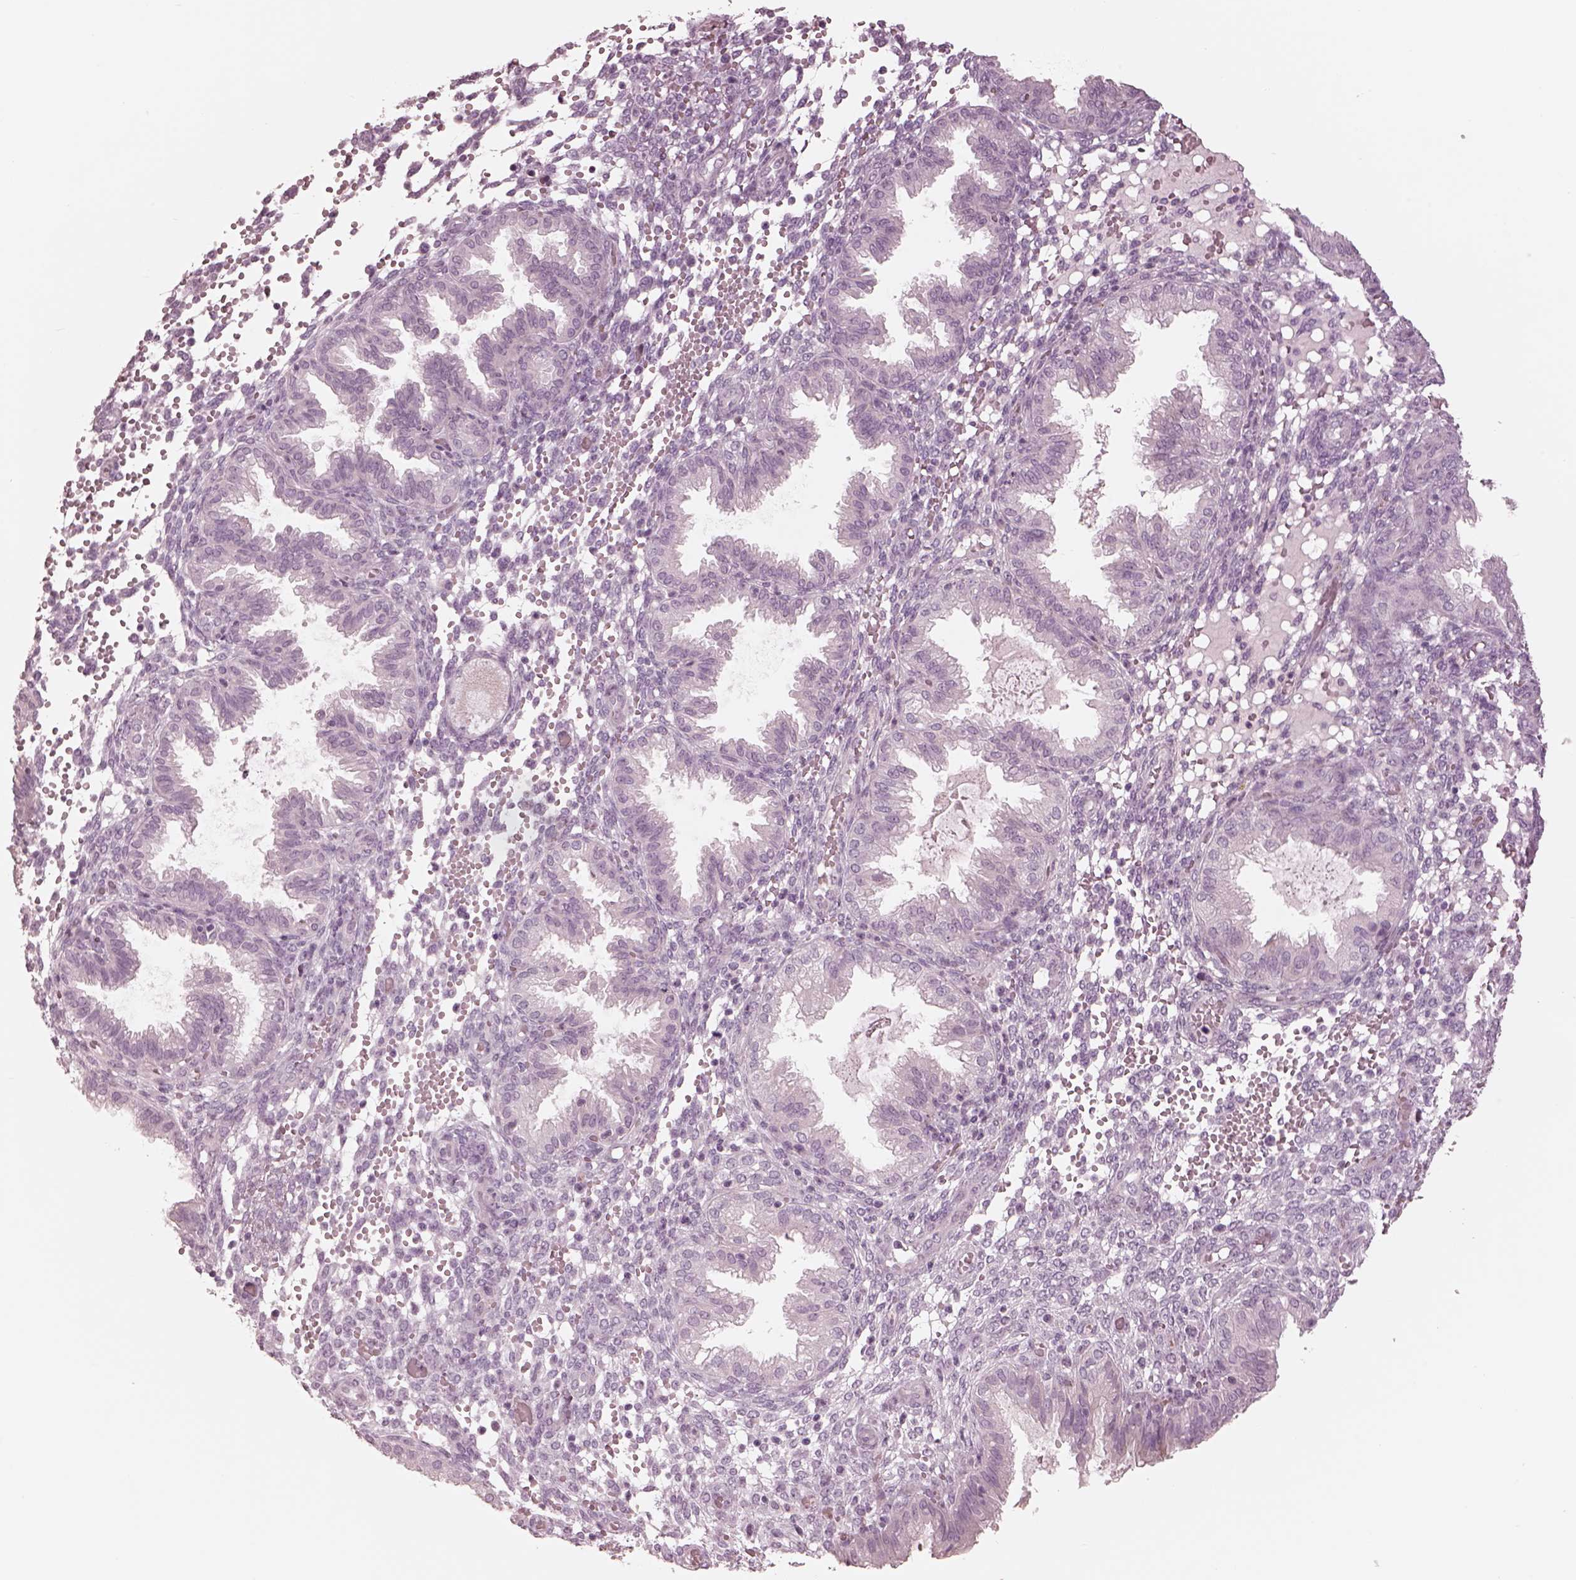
{"staining": {"intensity": "negative", "quantity": "none", "location": "none"}, "tissue": "endometrium", "cell_type": "Cells in endometrial stroma", "image_type": "normal", "snomed": [{"axis": "morphology", "description": "Normal tissue, NOS"}, {"axis": "topography", "description": "Endometrium"}], "caption": "High magnification brightfield microscopy of benign endometrium stained with DAB (brown) and counterstained with hematoxylin (blue): cells in endometrial stroma show no significant staining.", "gene": "CADM2", "patient": {"sex": "female", "age": 33}}